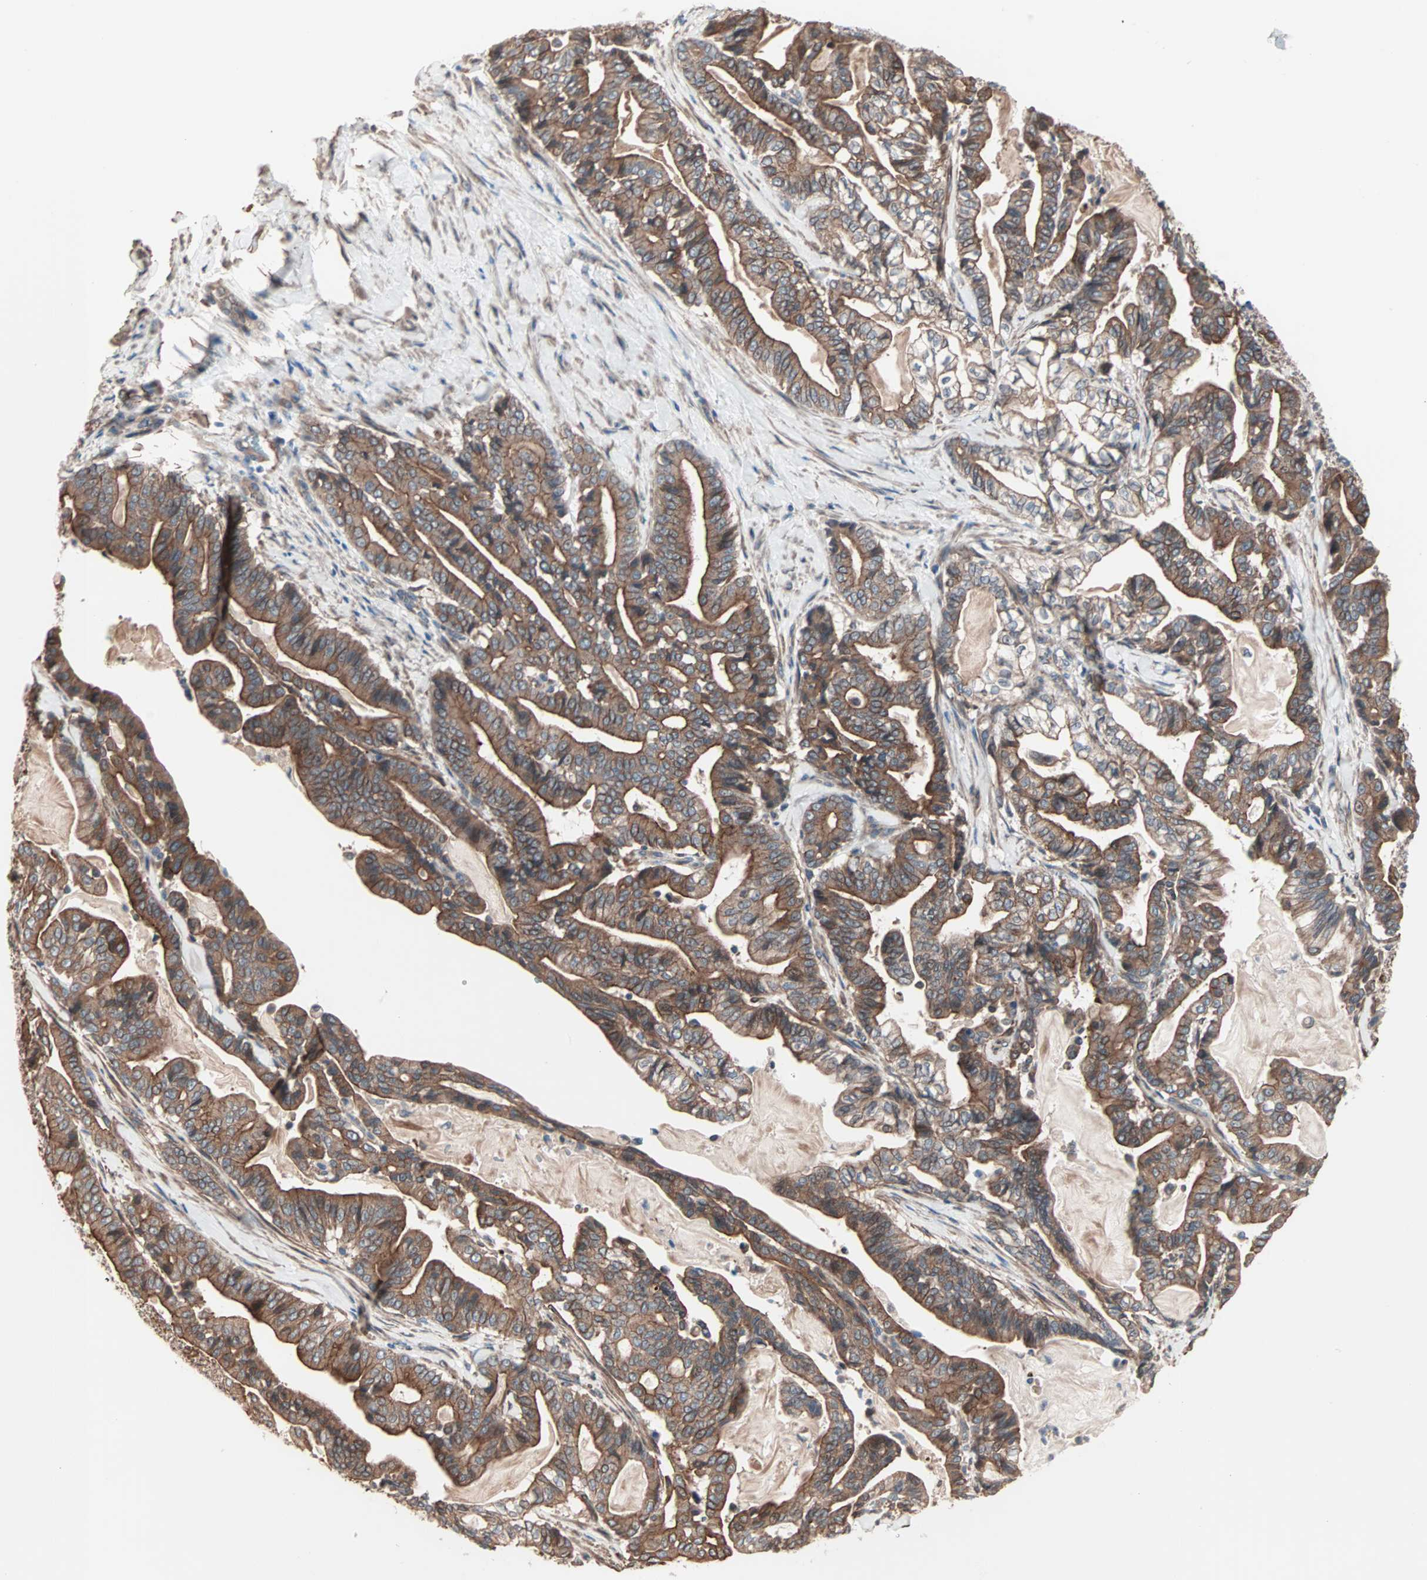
{"staining": {"intensity": "strong", "quantity": ">75%", "location": "cytoplasmic/membranous"}, "tissue": "pancreatic cancer", "cell_type": "Tumor cells", "image_type": "cancer", "snomed": [{"axis": "morphology", "description": "Adenocarcinoma, NOS"}, {"axis": "topography", "description": "Pancreas"}], "caption": "Approximately >75% of tumor cells in pancreatic cancer reveal strong cytoplasmic/membranous protein expression as visualized by brown immunohistochemical staining.", "gene": "ALG5", "patient": {"sex": "male", "age": 63}}